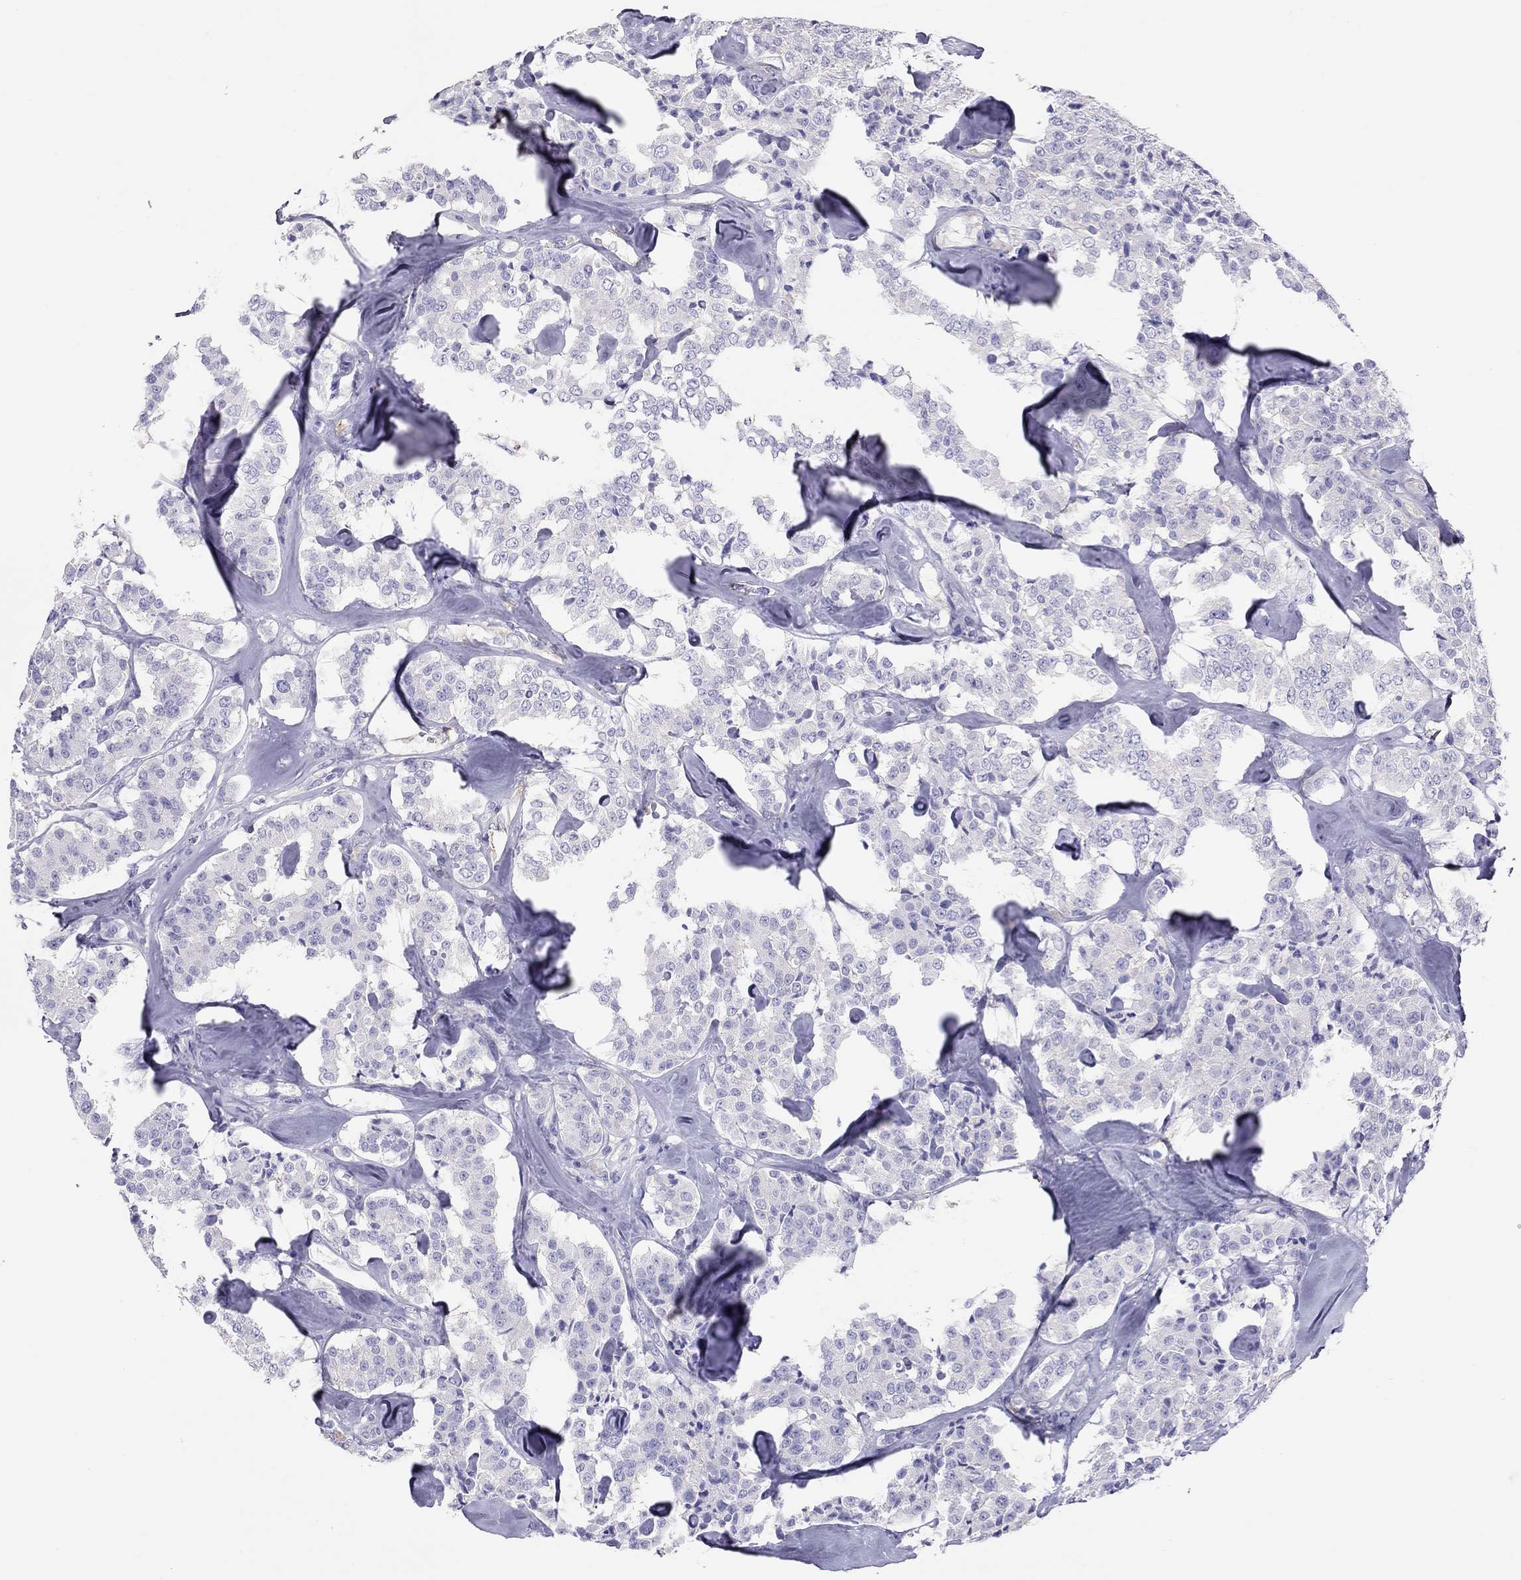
{"staining": {"intensity": "negative", "quantity": "none", "location": "none"}, "tissue": "carcinoid", "cell_type": "Tumor cells", "image_type": "cancer", "snomed": [{"axis": "morphology", "description": "Carcinoid, malignant, NOS"}, {"axis": "topography", "description": "Pancreas"}], "caption": "DAB immunohistochemical staining of malignant carcinoid exhibits no significant staining in tumor cells.", "gene": "PSMB11", "patient": {"sex": "male", "age": 41}}